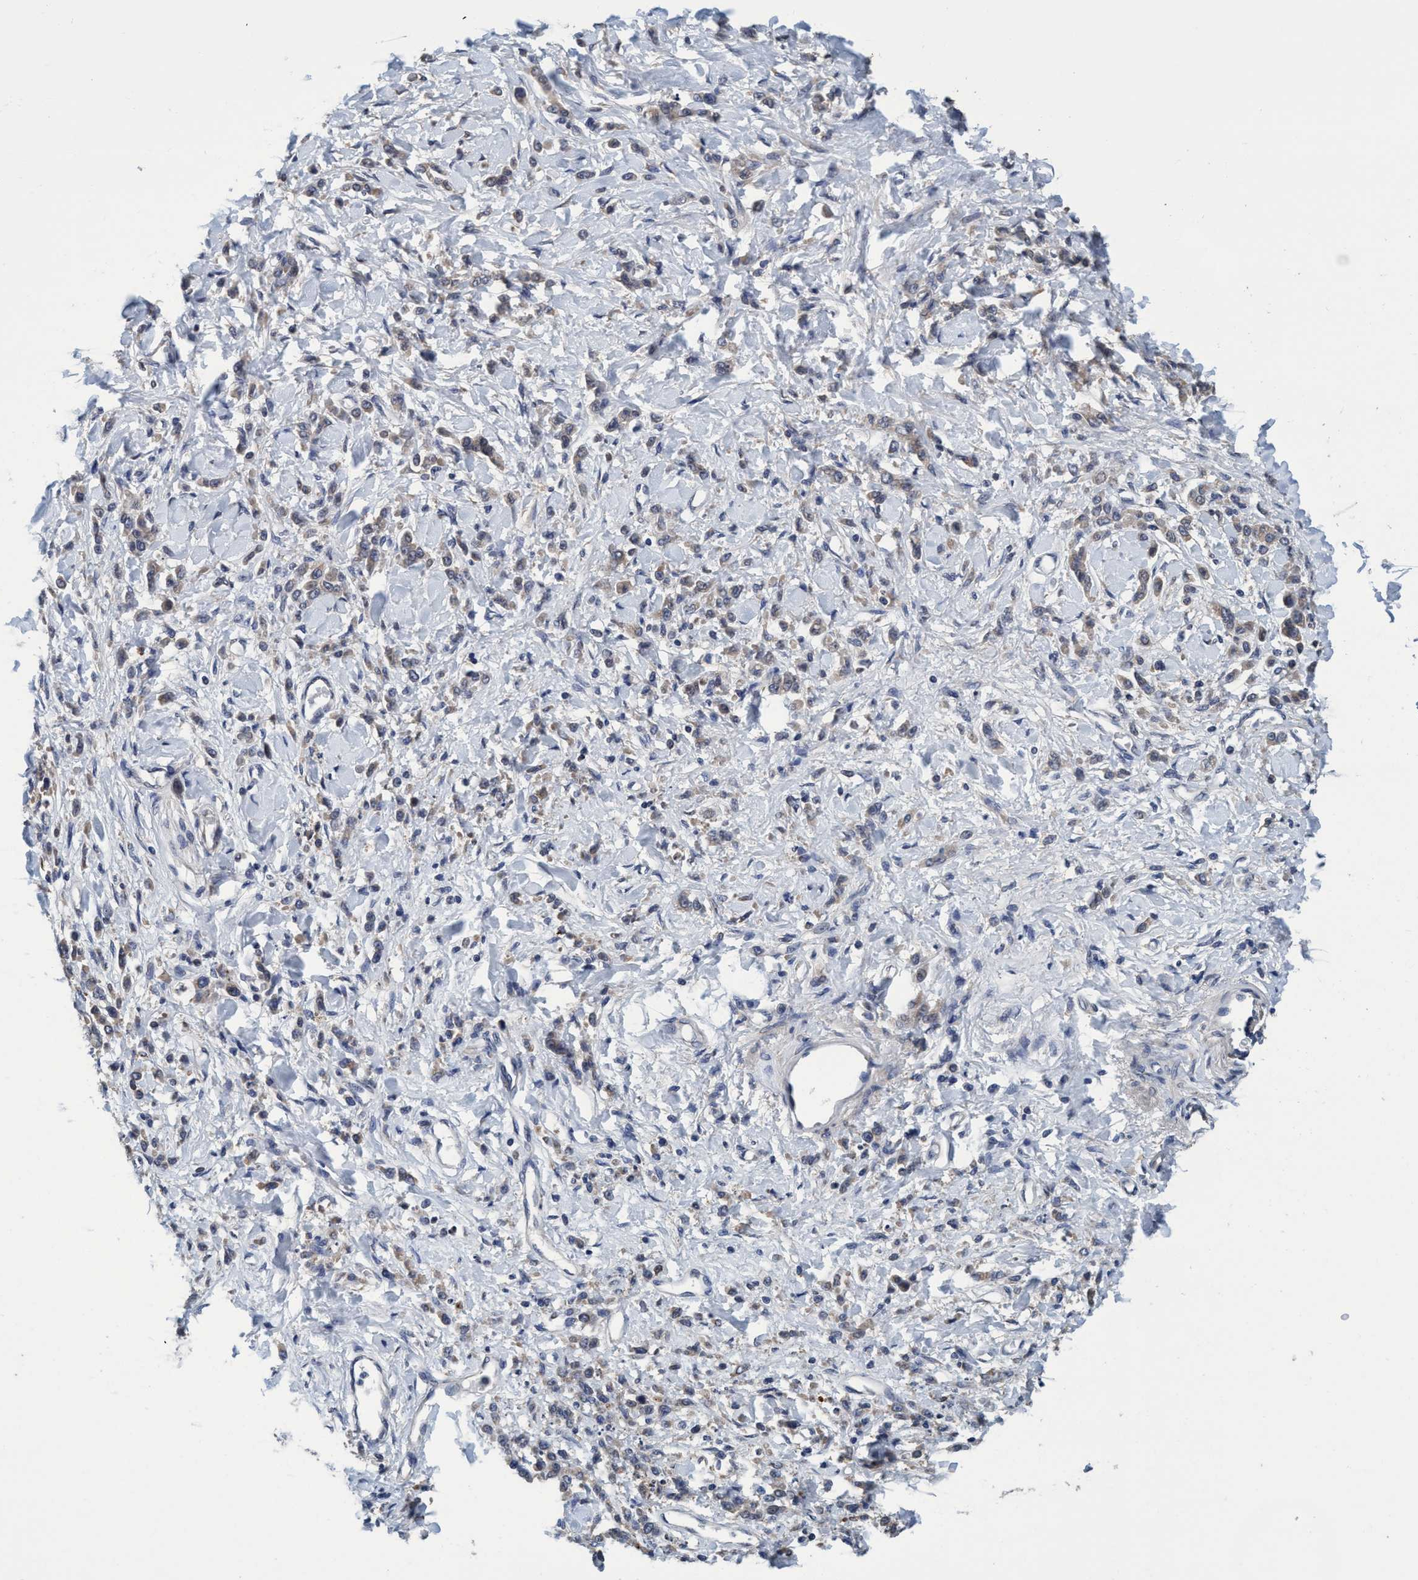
{"staining": {"intensity": "weak", "quantity": "<25%", "location": "cytoplasmic/membranous"}, "tissue": "stomach cancer", "cell_type": "Tumor cells", "image_type": "cancer", "snomed": [{"axis": "morphology", "description": "Normal tissue, NOS"}, {"axis": "morphology", "description": "Adenocarcinoma, NOS"}, {"axis": "topography", "description": "Stomach"}], "caption": "Immunohistochemistry of human stomach cancer (adenocarcinoma) demonstrates no expression in tumor cells. (Stains: DAB (3,3'-diaminobenzidine) immunohistochemistry (IHC) with hematoxylin counter stain, Microscopy: brightfield microscopy at high magnification).", "gene": "CALCOCO2", "patient": {"sex": "male", "age": 82}}